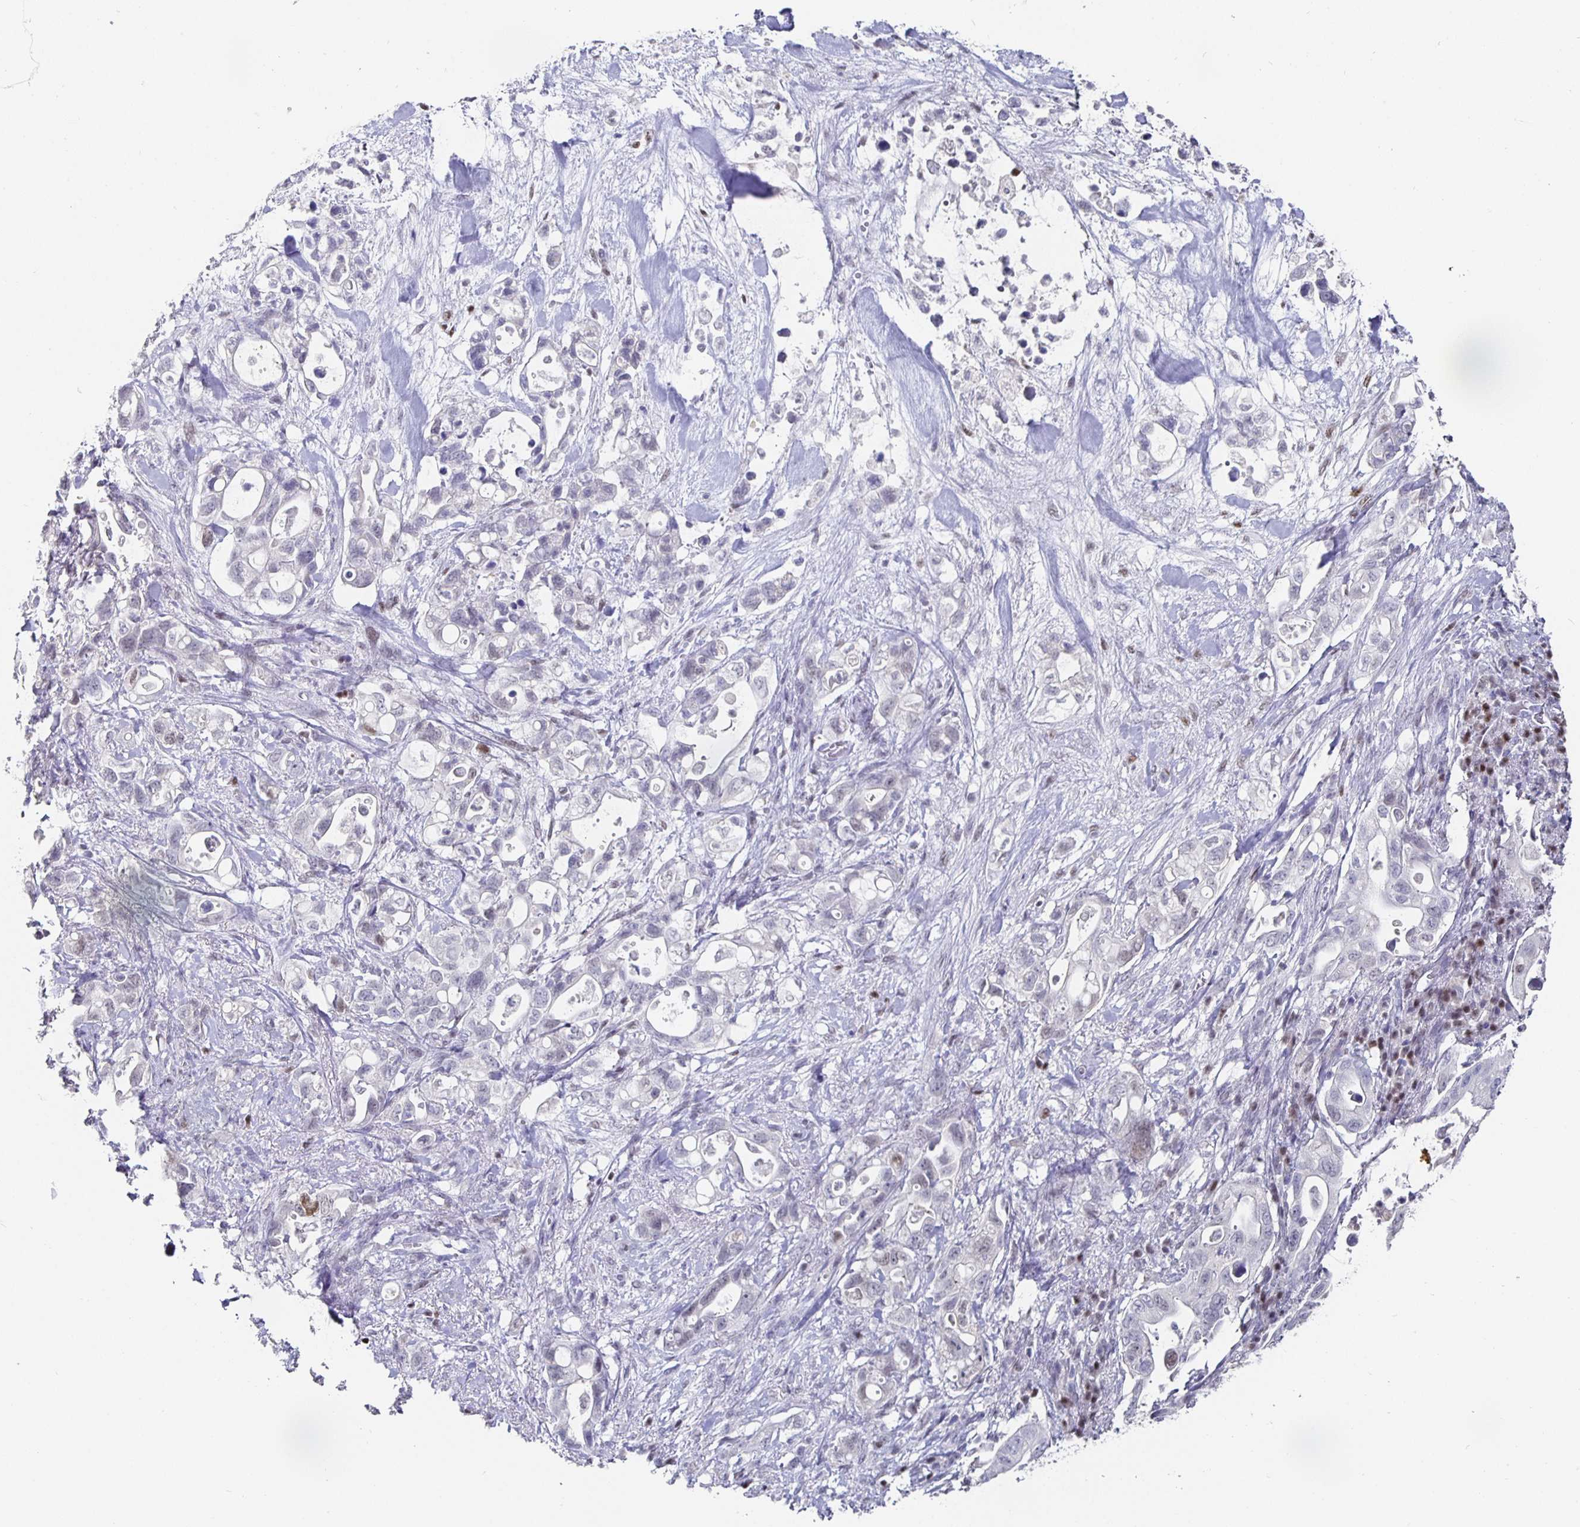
{"staining": {"intensity": "weak", "quantity": "<25%", "location": "nuclear"}, "tissue": "pancreatic cancer", "cell_type": "Tumor cells", "image_type": "cancer", "snomed": [{"axis": "morphology", "description": "Adenocarcinoma, NOS"}, {"axis": "topography", "description": "Pancreas"}], "caption": "This histopathology image is of pancreatic cancer stained with immunohistochemistry to label a protein in brown with the nuclei are counter-stained blue. There is no positivity in tumor cells.", "gene": "RUNX2", "patient": {"sex": "female", "age": 72}}